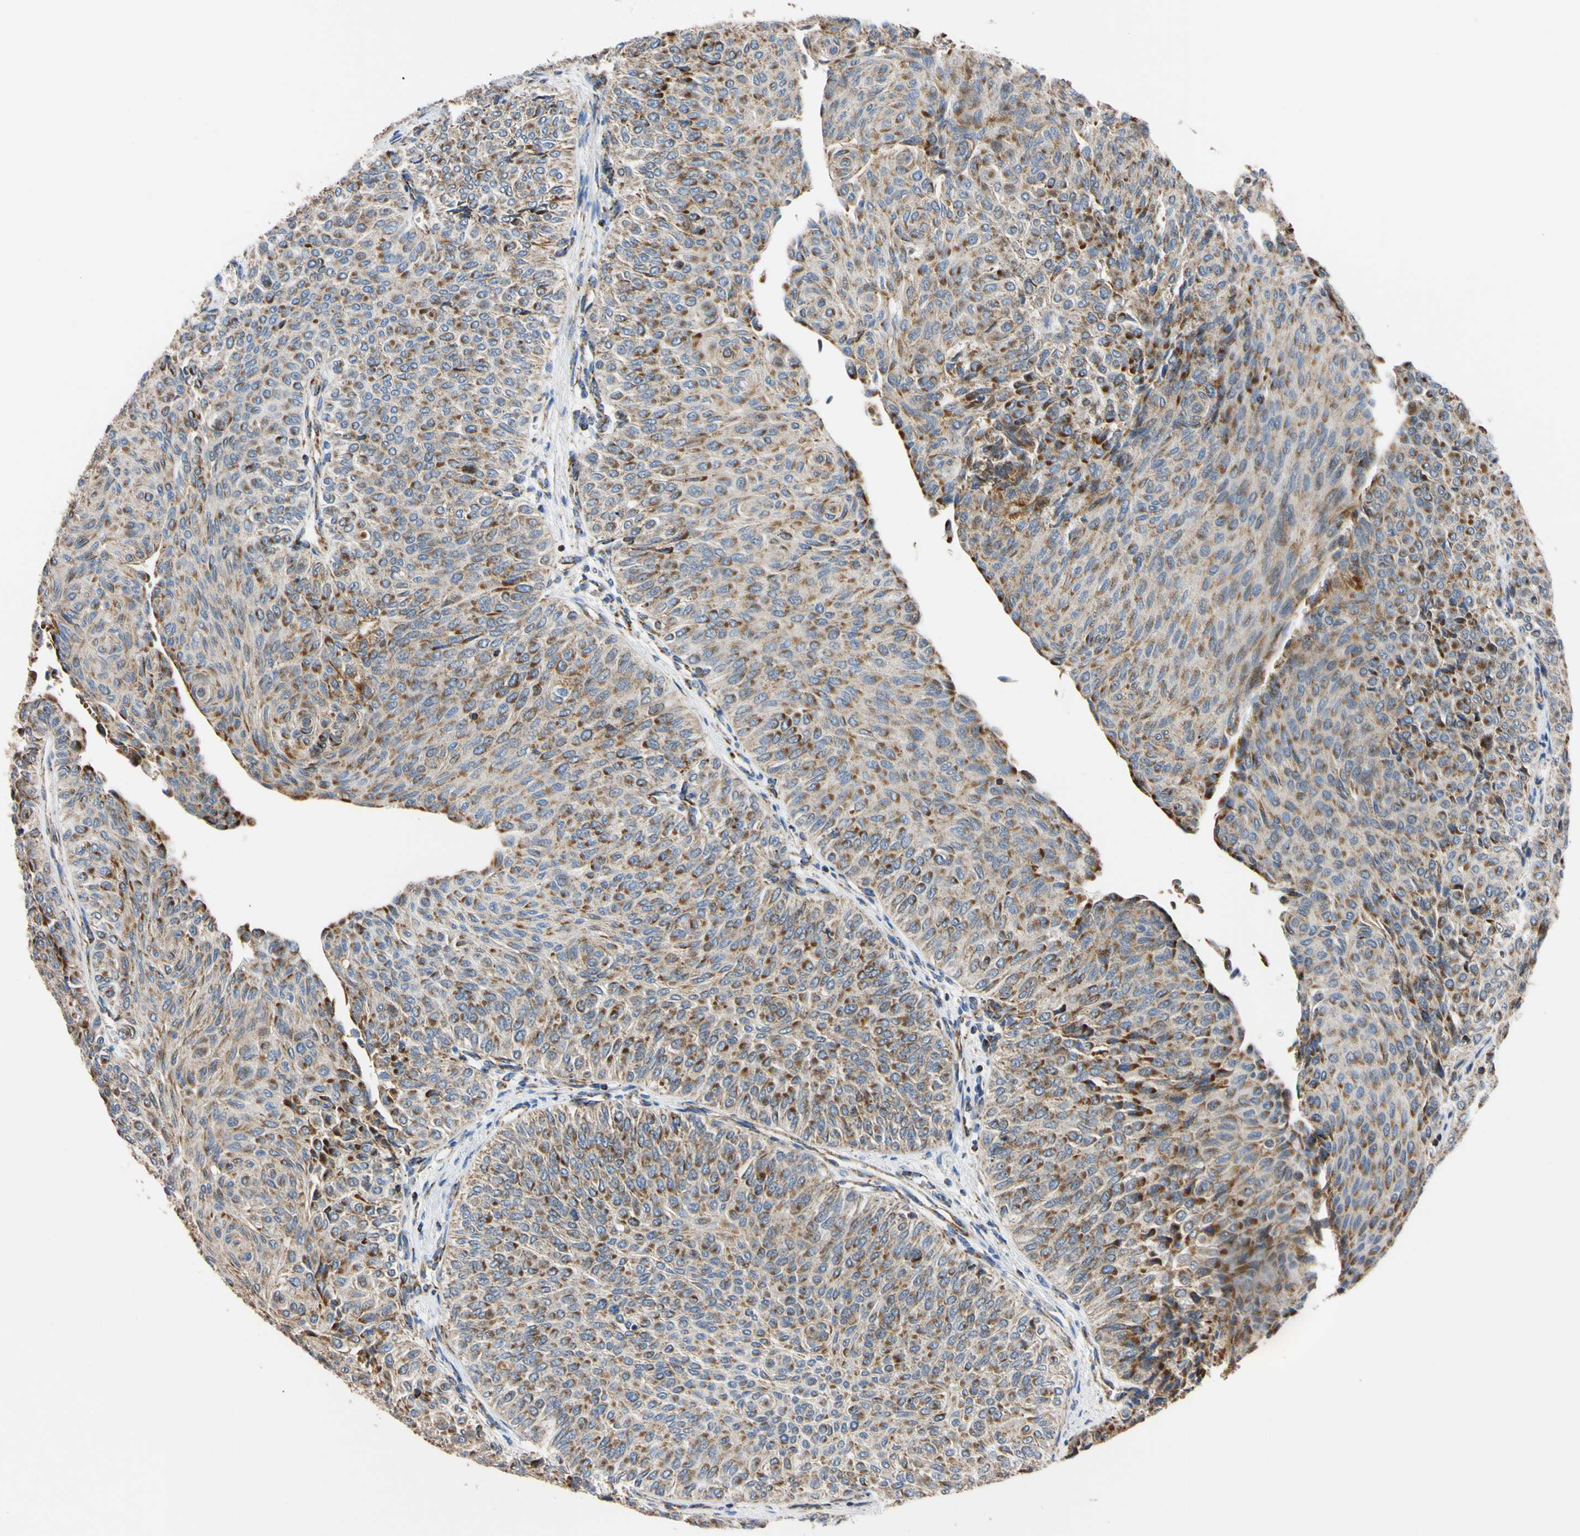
{"staining": {"intensity": "strong", "quantity": ">75%", "location": "cytoplasmic/membranous"}, "tissue": "urothelial cancer", "cell_type": "Tumor cells", "image_type": "cancer", "snomed": [{"axis": "morphology", "description": "Urothelial carcinoma, Low grade"}, {"axis": "topography", "description": "Urinary bladder"}], "caption": "IHC image of neoplastic tissue: human urothelial cancer stained using immunohistochemistry (IHC) demonstrates high levels of strong protein expression localized specifically in the cytoplasmic/membranous of tumor cells, appearing as a cytoplasmic/membranous brown color.", "gene": "CLPP", "patient": {"sex": "male", "age": 78}}